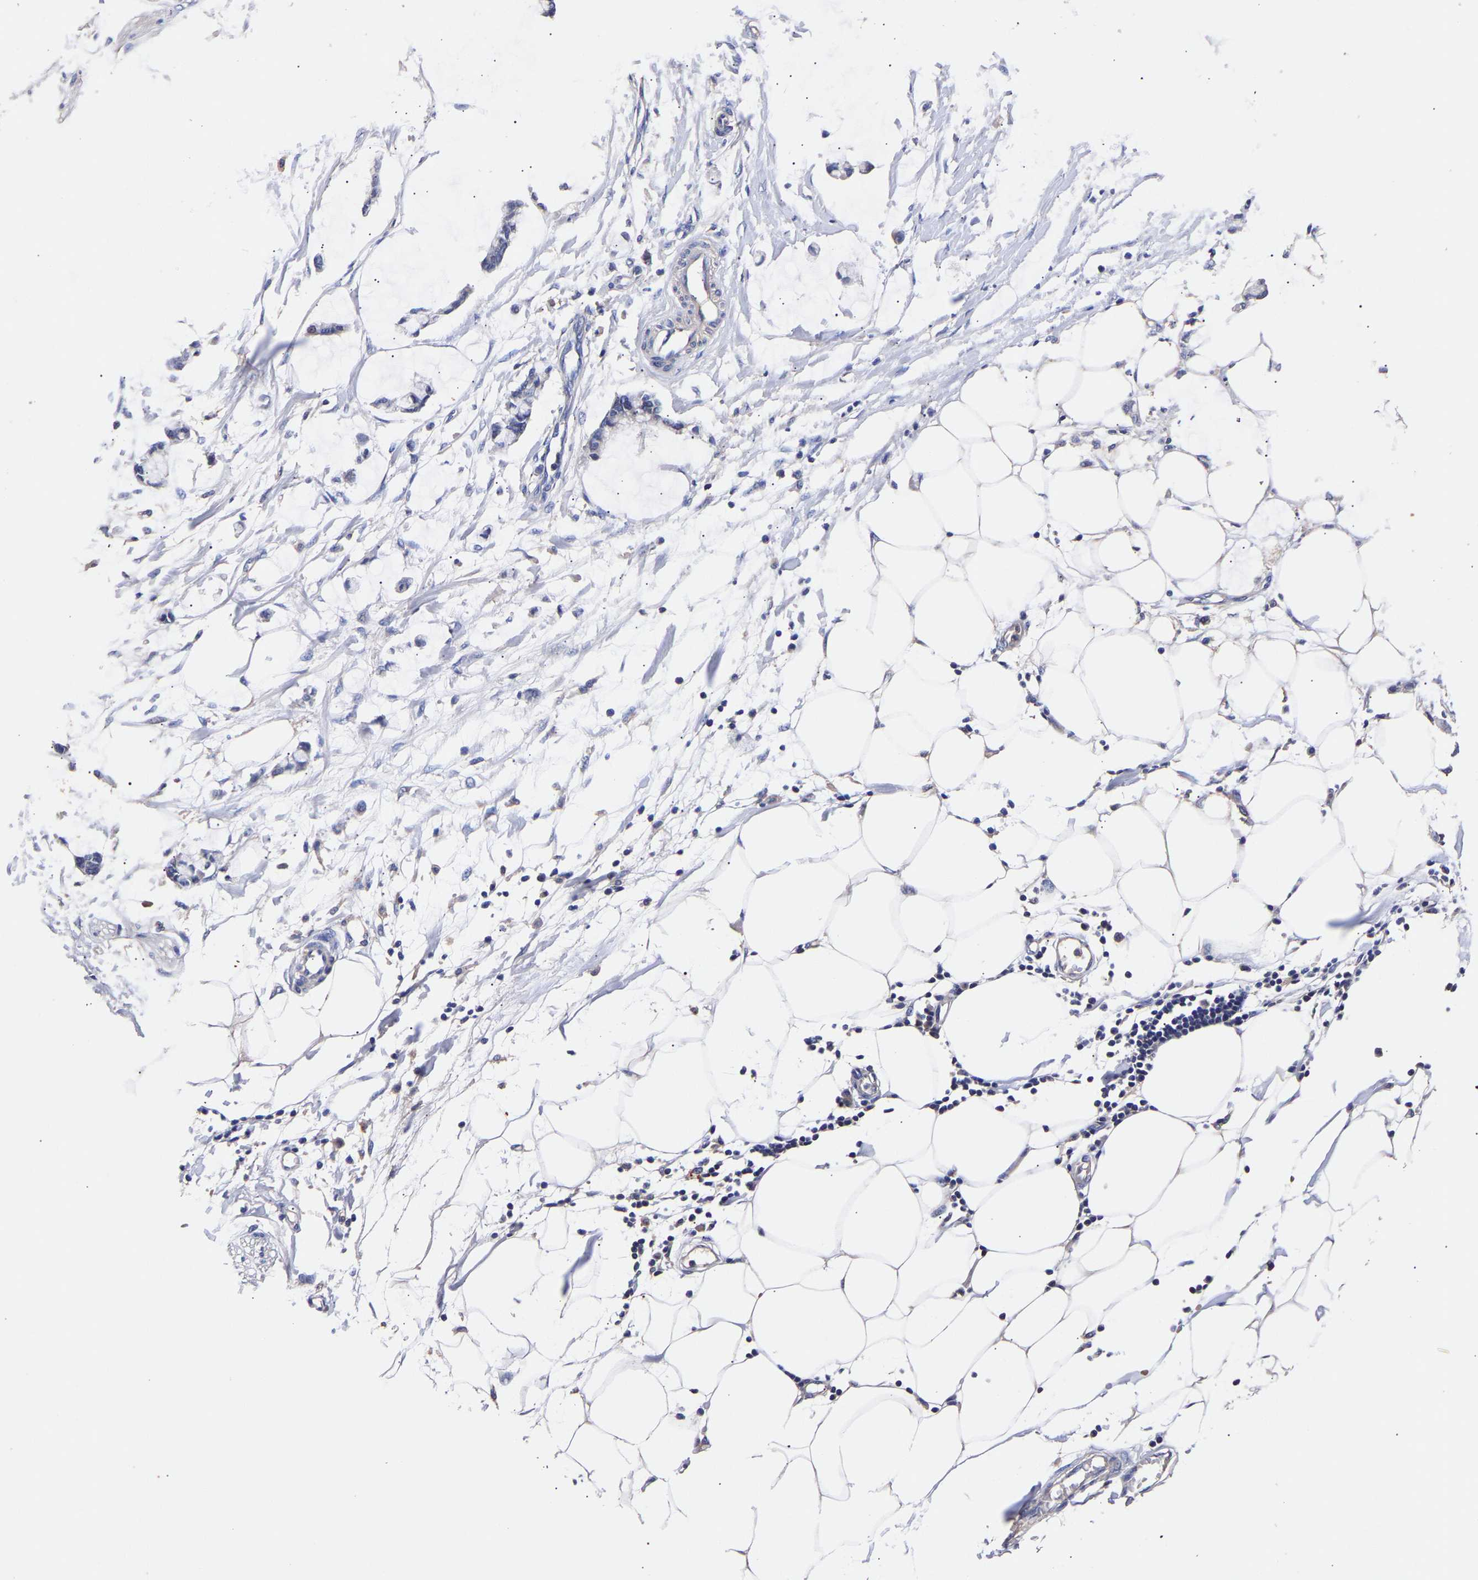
{"staining": {"intensity": "negative", "quantity": "none", "location": "none"}, "tissue": "adipose tissue", "cell_type": "Adipocytes", "image_type": "normal", "snomed": [{"axis": "morphology", "description": "Normal tissue, NOS"}, {"axis": "morphology", "description": "Adenocarcinoma, NOS"}, {"axis": "topography", "description": "Colon"}, {"axis": "topography", "description": "Peripheral nerve tissue"}], "caption": "This is an immunohistochemistry (IHC) micrograph of unremarkable human adipose tissue. There is no positivity in adipocytes.", "gene": "SEM1", "patient": {"sex": "male", "age": 14}}